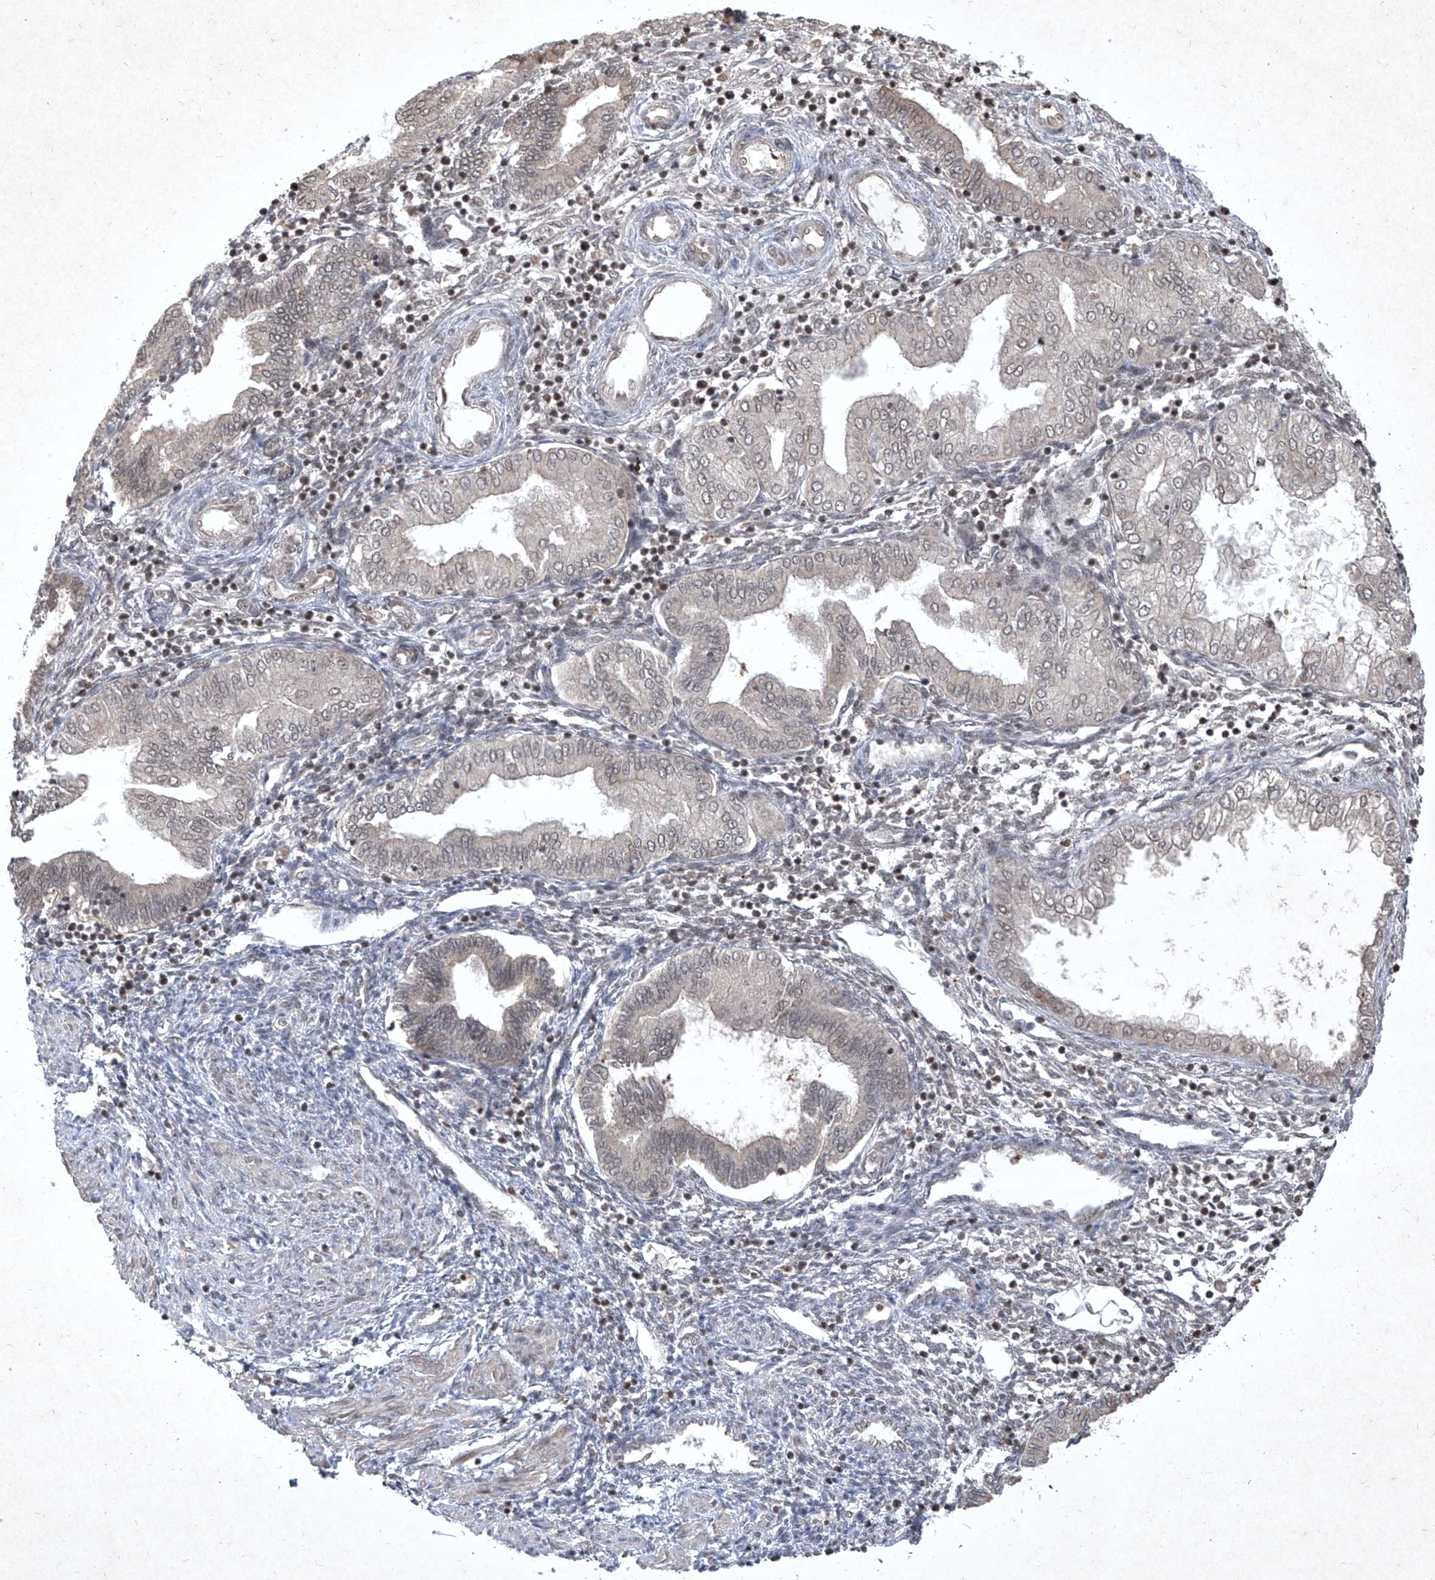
{"staining": {"intensity": "moderate", "quantity": "<25%", "location": "nuclear"}, "tissue": "endometrium", "cell_type": "Cells in endometrial stroma", "image_type": "normal", "snomed": [{"axis": "morphology", "description": "Normal tissue, NOS"}, {"axis": "topography", "description": "Endometrium"}], "caption": "Immunohistochemistry of benign human endometrium exhibits low levels of moderate nuclear expression in approximately <25% of cells in endometrial stroma.", "gene": "IRF2", "patient": {"sex": "female", "age": 53}}